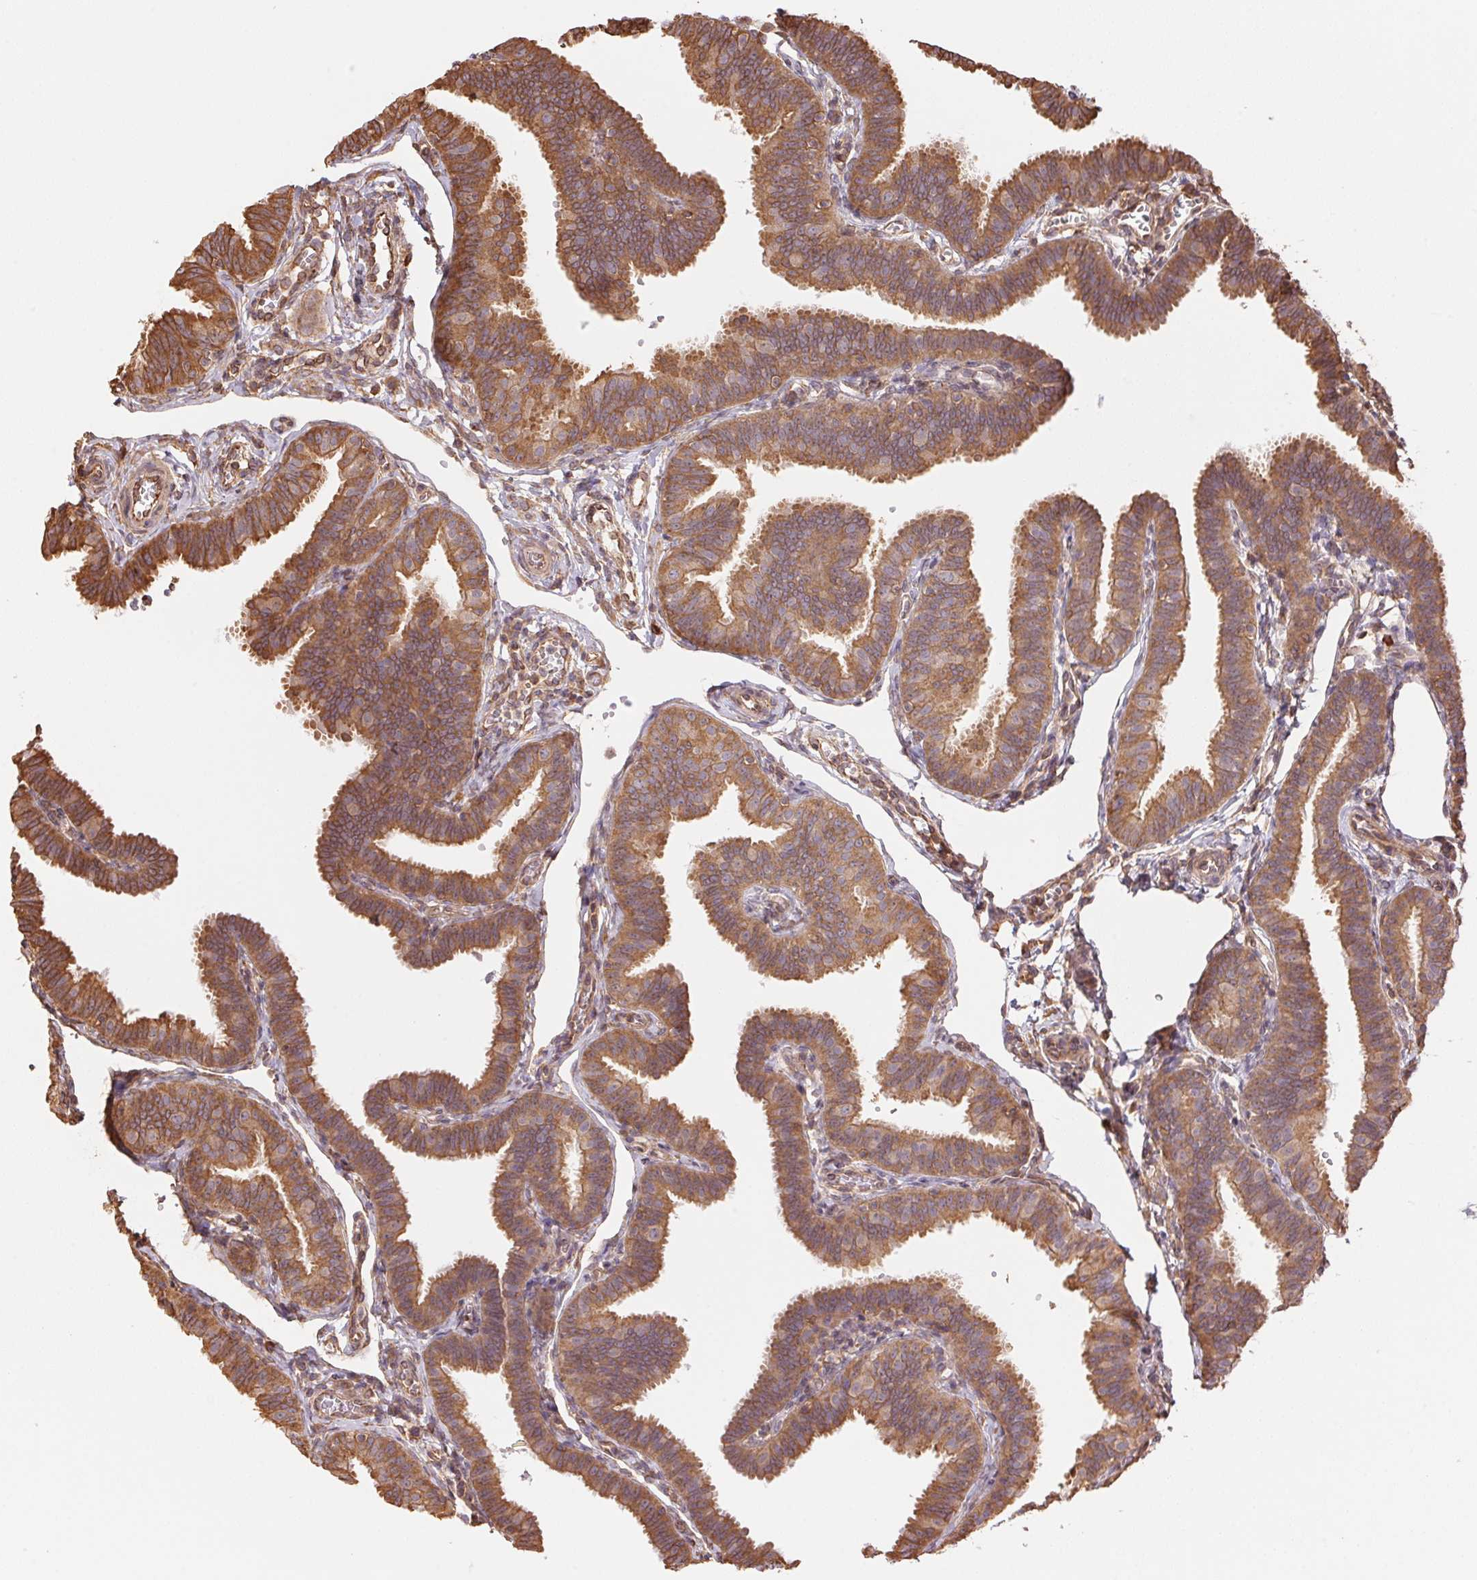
{"staining": {"intensity": "moderate", "quantity": ">75%", "location": "cytoplasmic/membranous"}, "tissue": "fallopian tube", "cell_type": "Glandular cells", "image_type": "normal", "snomed": [{"axis": "morphology", "description": "Normal tissue, NOS"}, {"axis": "topography", "description": "Fallopian tube"}], "caption": "IHC micrograph of benign human fallopian tube stained for a protein (brown), which exhibits medium levels of moderate cytoplasmic/membranous expression in approximately >75% of glandular cells.", "gene": "C6orf163", "patient": {"sex": "female", "age": 25}}